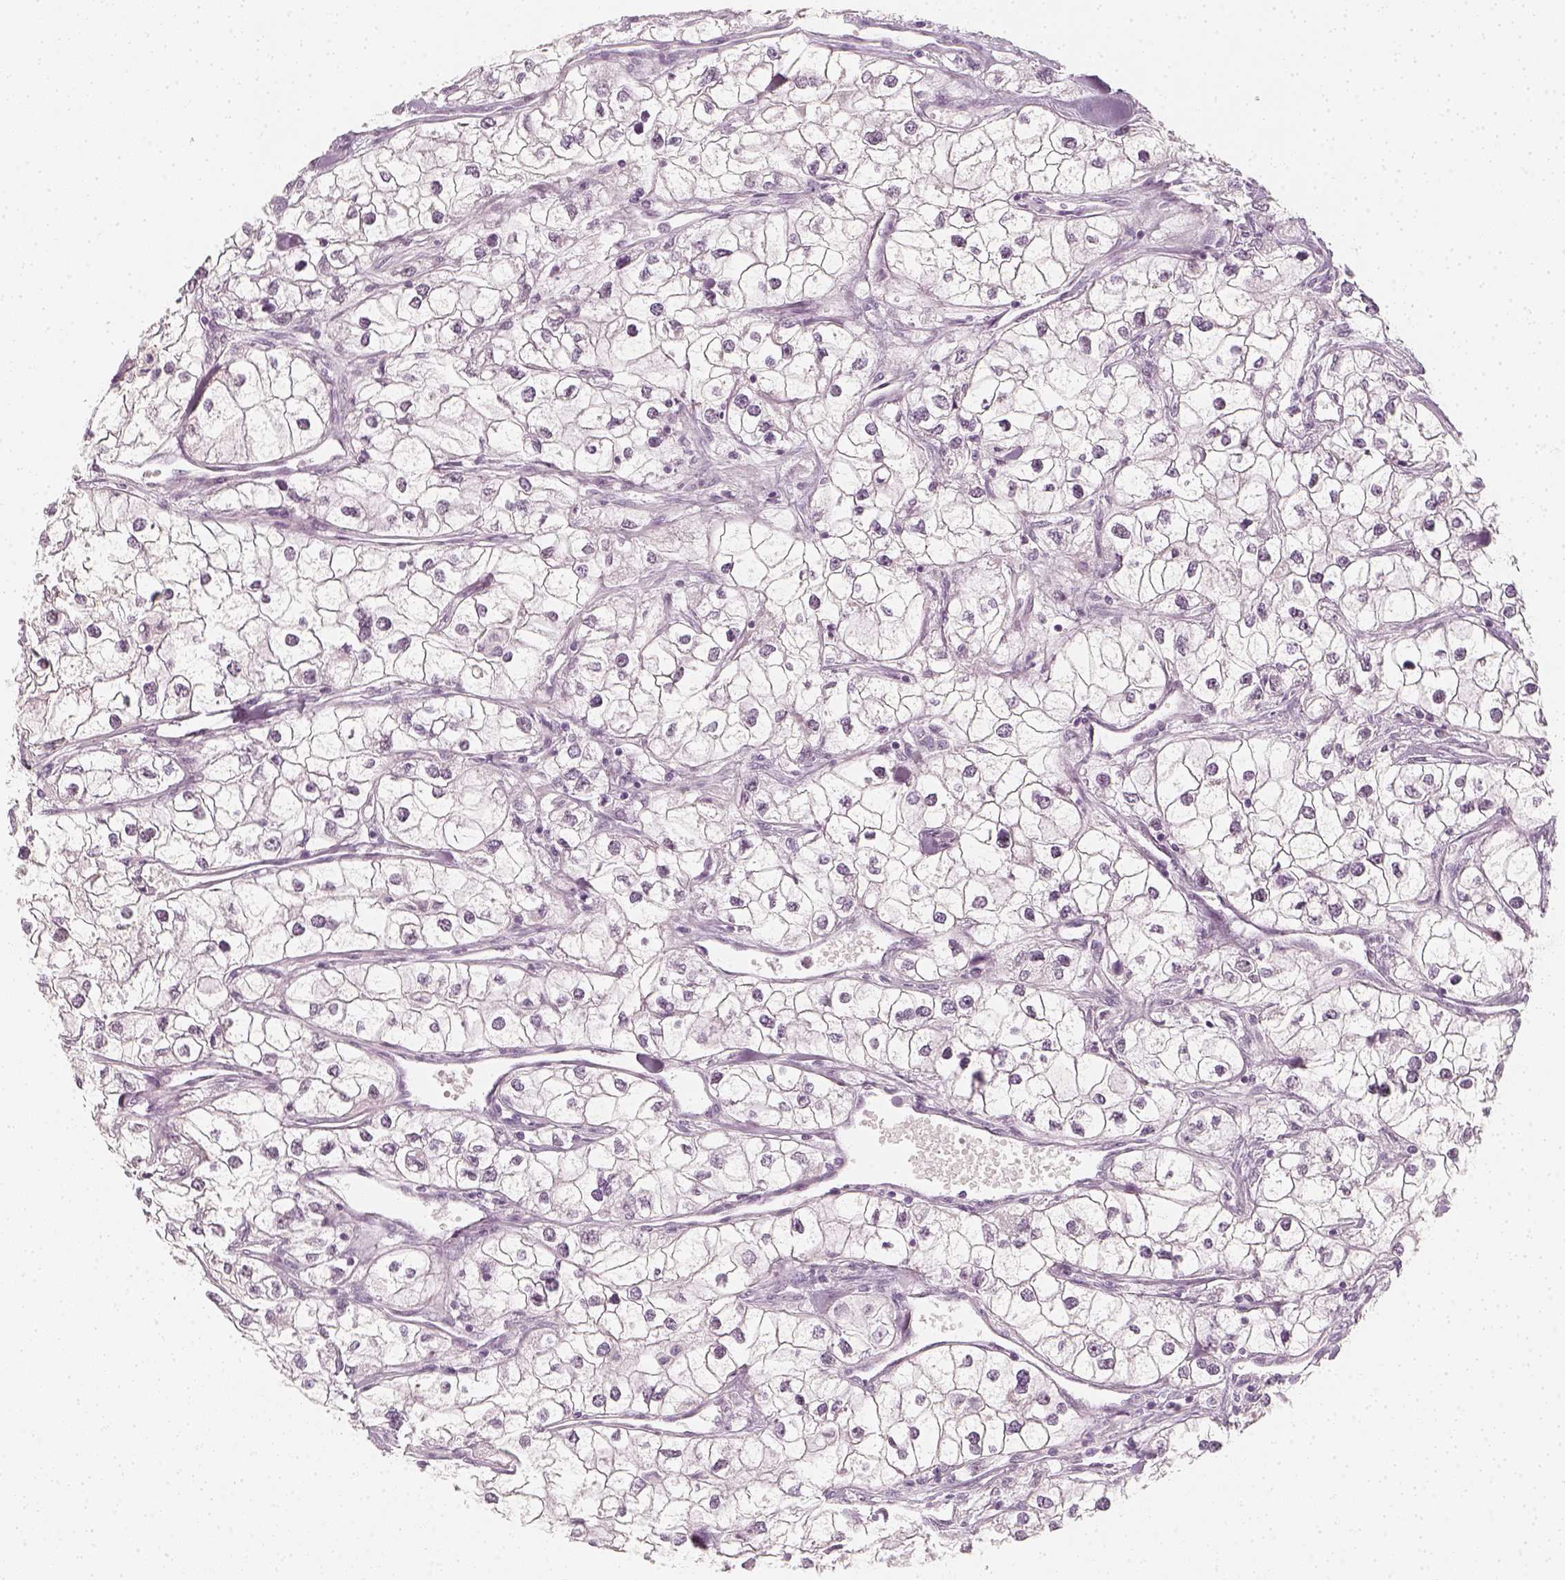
{"staining": {"intensity": "negative", "quantity": "none", "location": "none"}, "tissue": "renal cancer", "cell_type": "Tumor cells", "image_type": "cancer", "snomed": [{"axis": "morphology", "description": "Adenocarcinoma, NOS"}, {"axis": "topography", "description": "Kidney"}], "caption": "A micrograph of human renal adenocarcinoma is negative for staining in tumor cells.", "gene": "KRTAP2-1", "patient": {"sex": "male", "age": 59}}